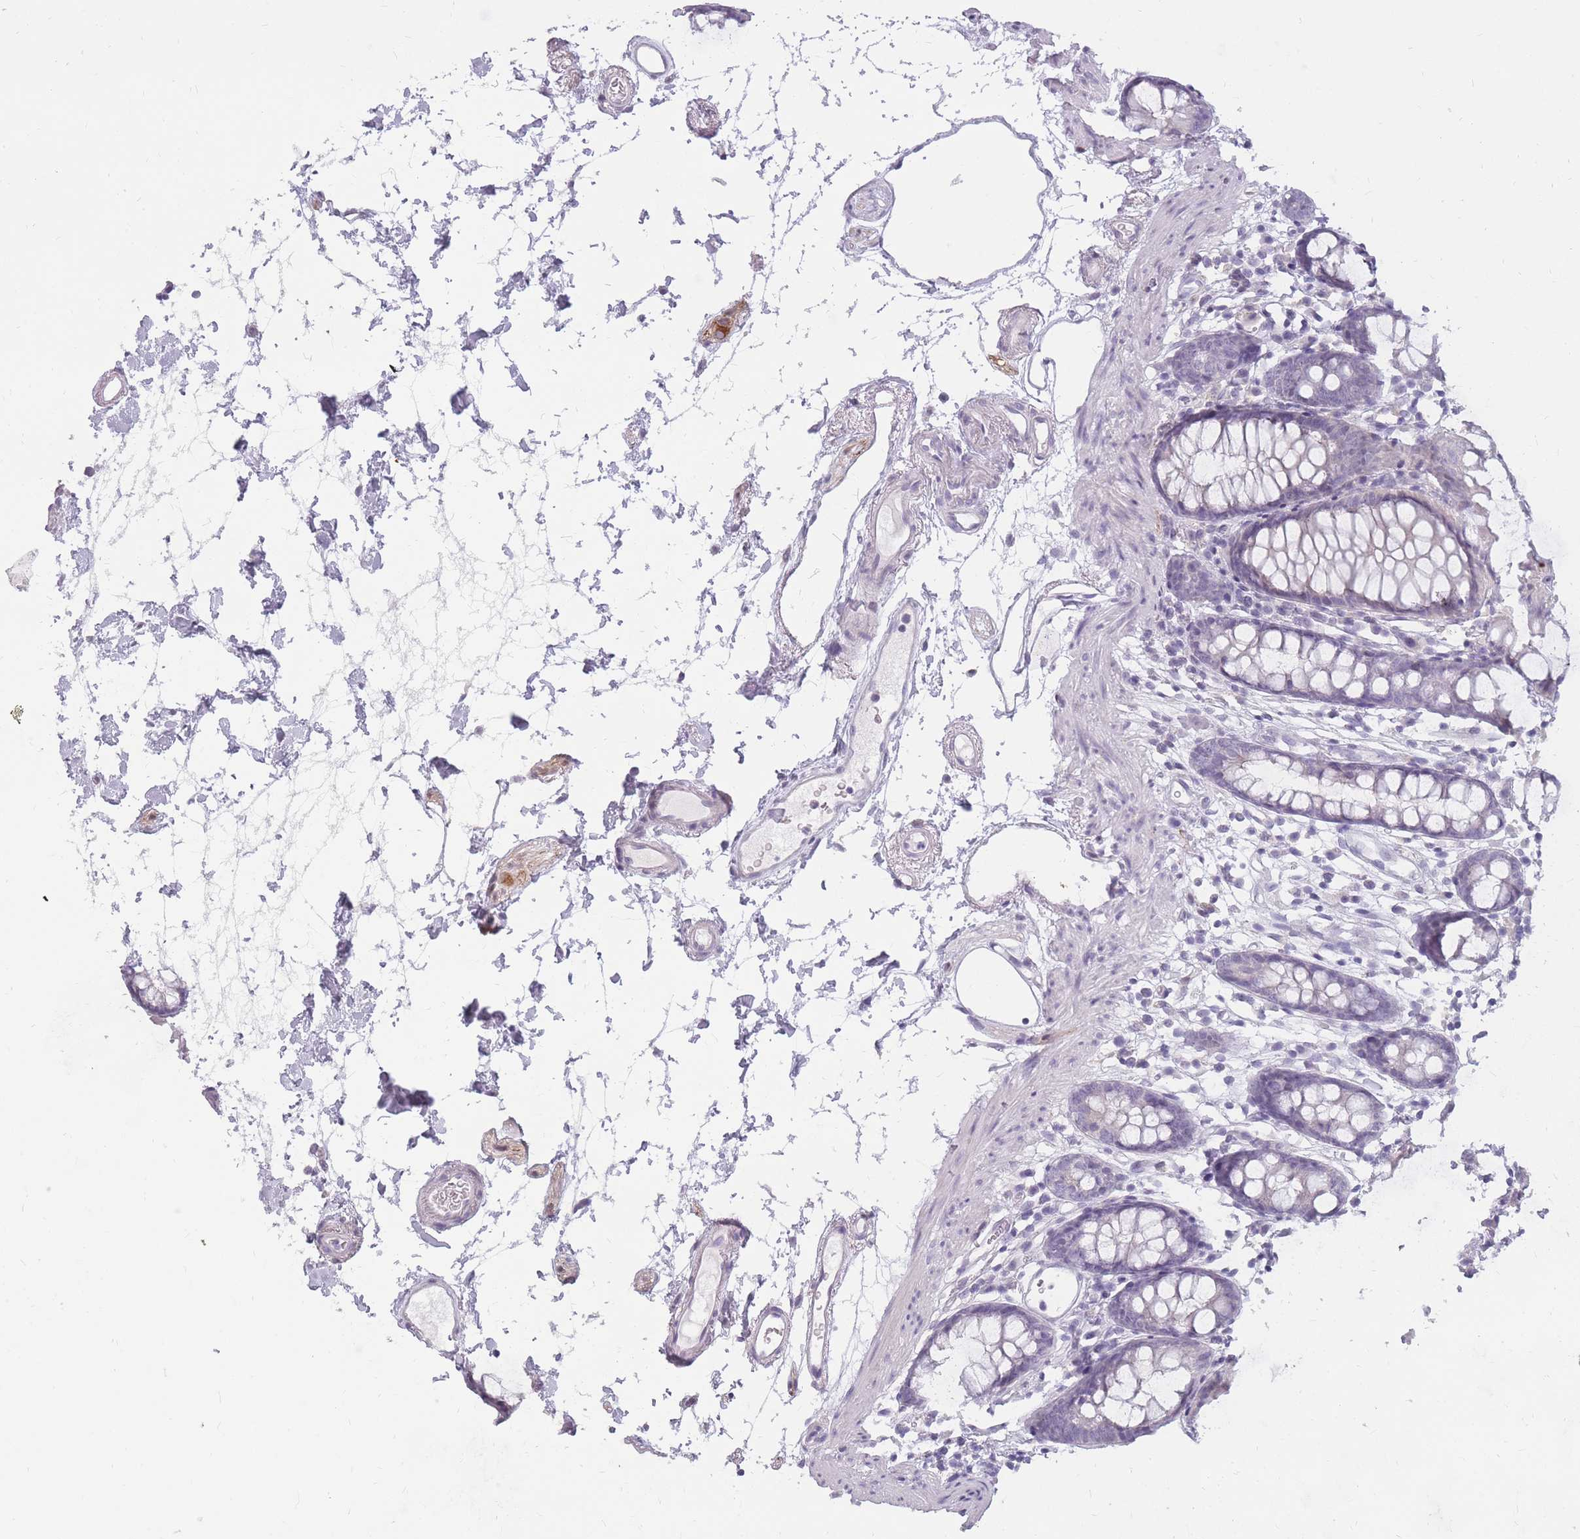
{"staining": {"intensity": "negative", "quantity": "none", "location": "none"}, "tissue": "colon", "cell_type": "Endothelial cells", "image_type": "normal", "snomed": [{"axis": "morphology", "description": "Normal tissue, NOS"}, {"axis": "topography", "description": "Colon"}], "caption": "Immunohistochemical staining of benign human colon displays no significant positivity in endothelial cells. The staining was performed using DAB (3,3'-diaminobenzidine) to visualize the protein expression in brown, while the nuclei were stained in blue with hematoxylin (Magnification: 20x).", "gene": "POM121C", "patient": {"sex": "female", "age": 84}}